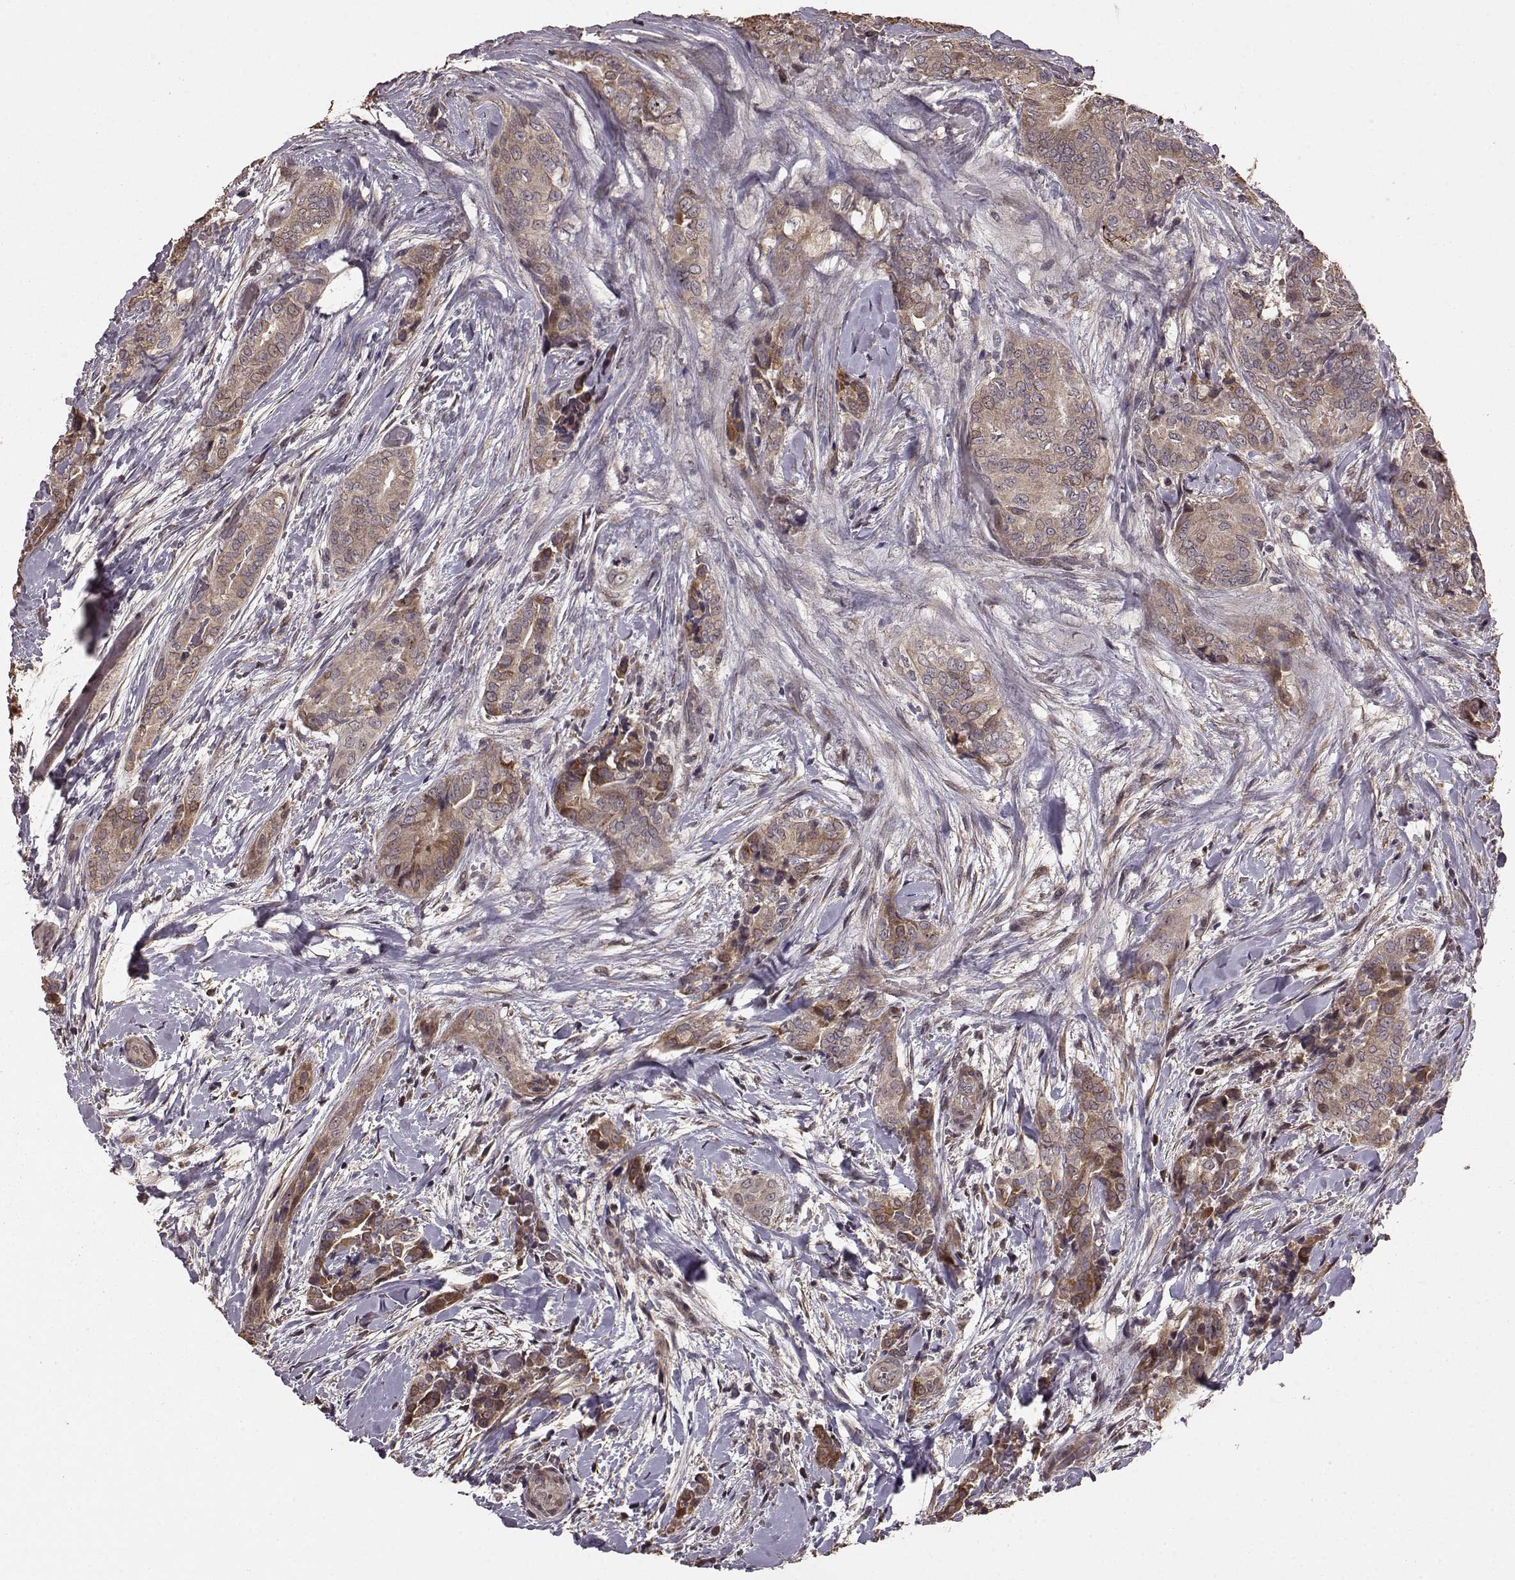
{"staining": {"intensity": "moderate", "quantity": ">75%", "location": "cytoplasmic/membranous"}, "tissue": "thyroid cancer", "cell_type": "Tumor cells", "image_type": "cancer", "snomed": [{"axis": "morphology", "description": "Papillary adenocarcinoma, NOS"}, {"axis": "topography", "description": "Thyroid gland"}], "caption": "Thyroid papillary adenocarcinoma was stained to show a protein in brown. There is medium levels of moderate cytoplasmic/membranous staining in approximately >75% of tumor cells. The protein is shown in brown color, while the nuclei are stained blue.", "gene": "USP15", "patient": {"sex": "male", "age": 61}}